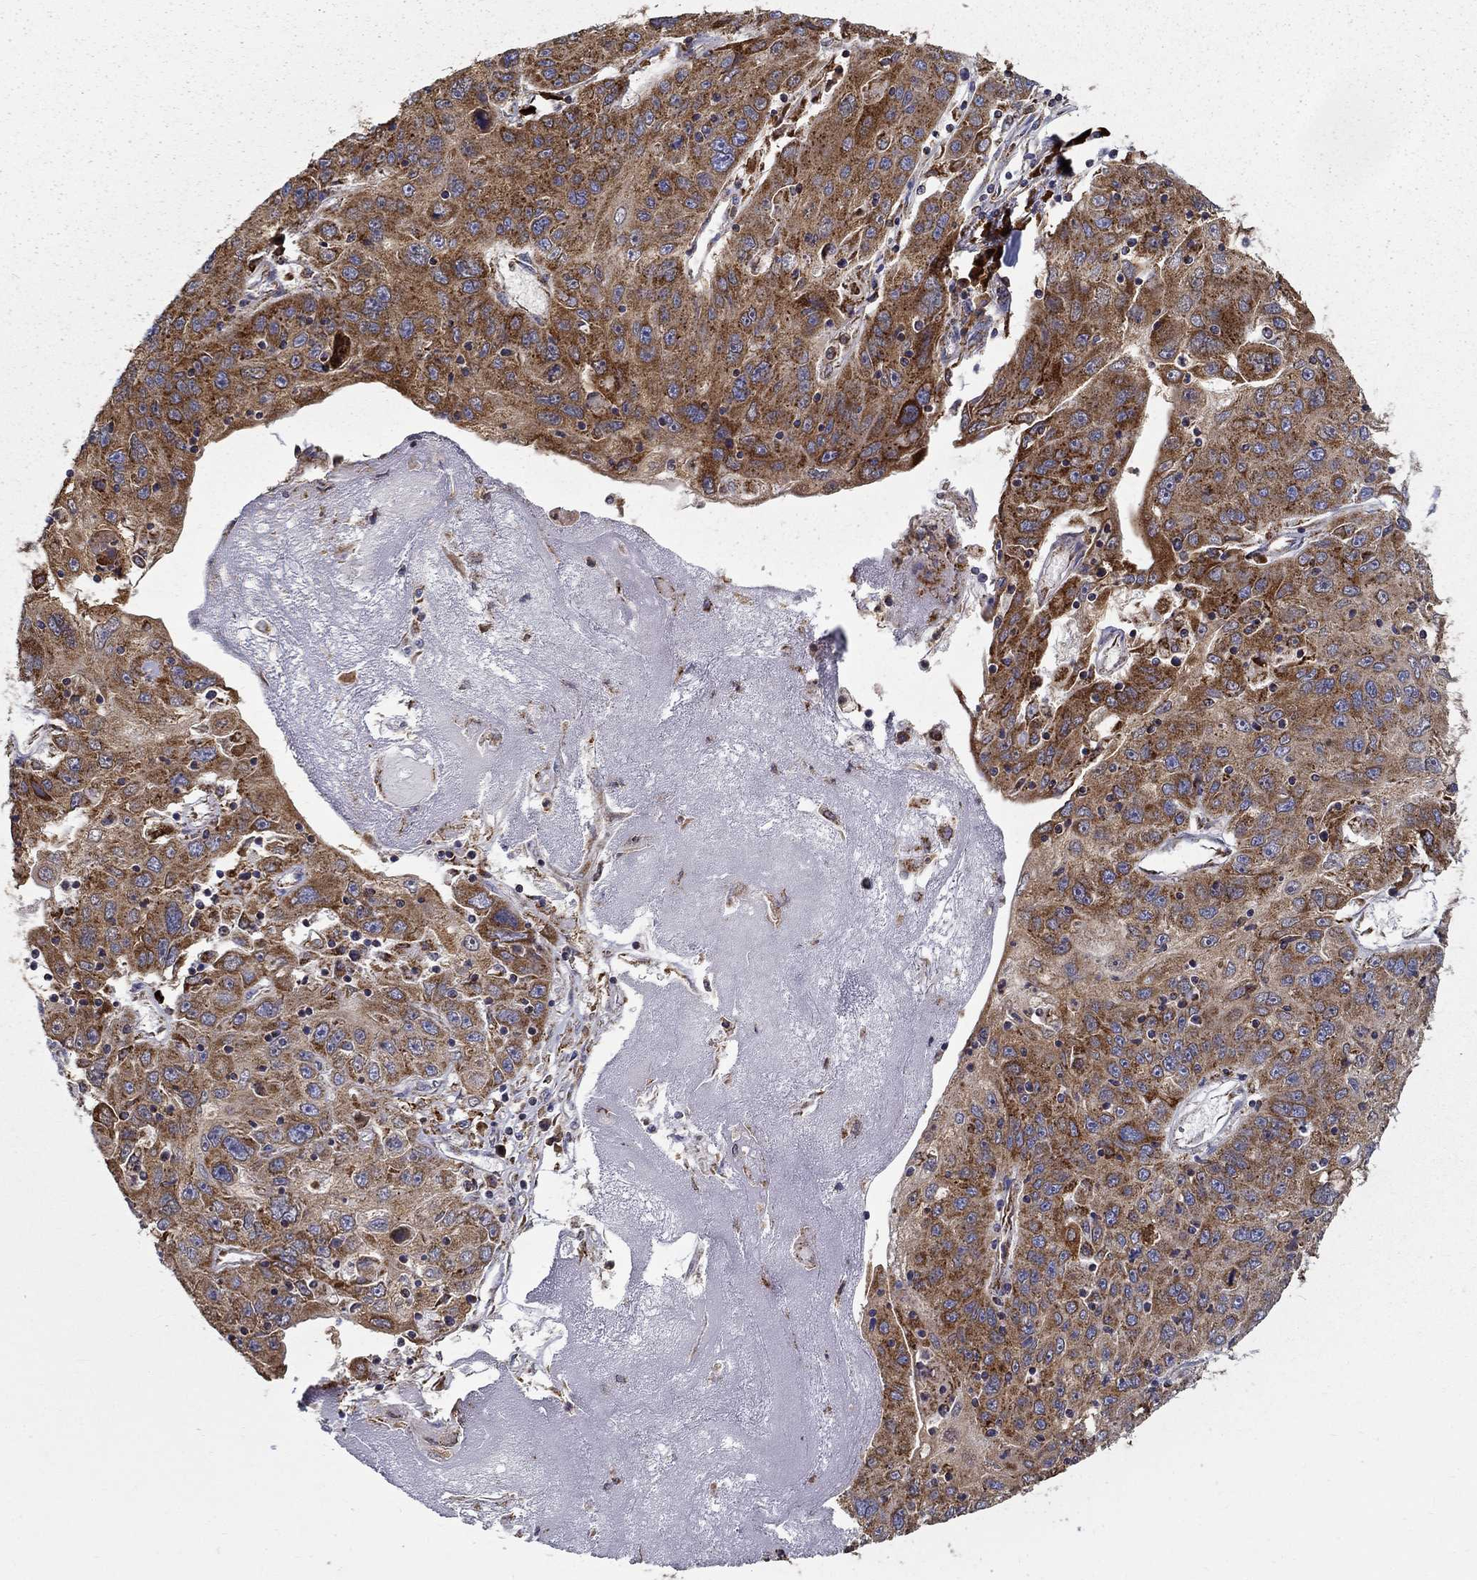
{"staining": {"intensity": "strong", "quantity": ">75%", "location": "cytoplasmic/membranous"}, "tissue": "stomach cancer", "cell_type": "Tumor cells", "image_type": "cancer", "snomed": [{"axis": "morphology", "description": "Adenocarcinoma, NOS"}, {"axis": "topography", "description": "Stomach"}], "caption": "Stomach cancer (adenocarcinoma) tissue displays strong cytoplasmic/membranous staining in approximately >75% of tumor cells, visualized by immunohistochemistry.", "gene": "PRDX4", "patient": {"sex": "male", "age": 56}}